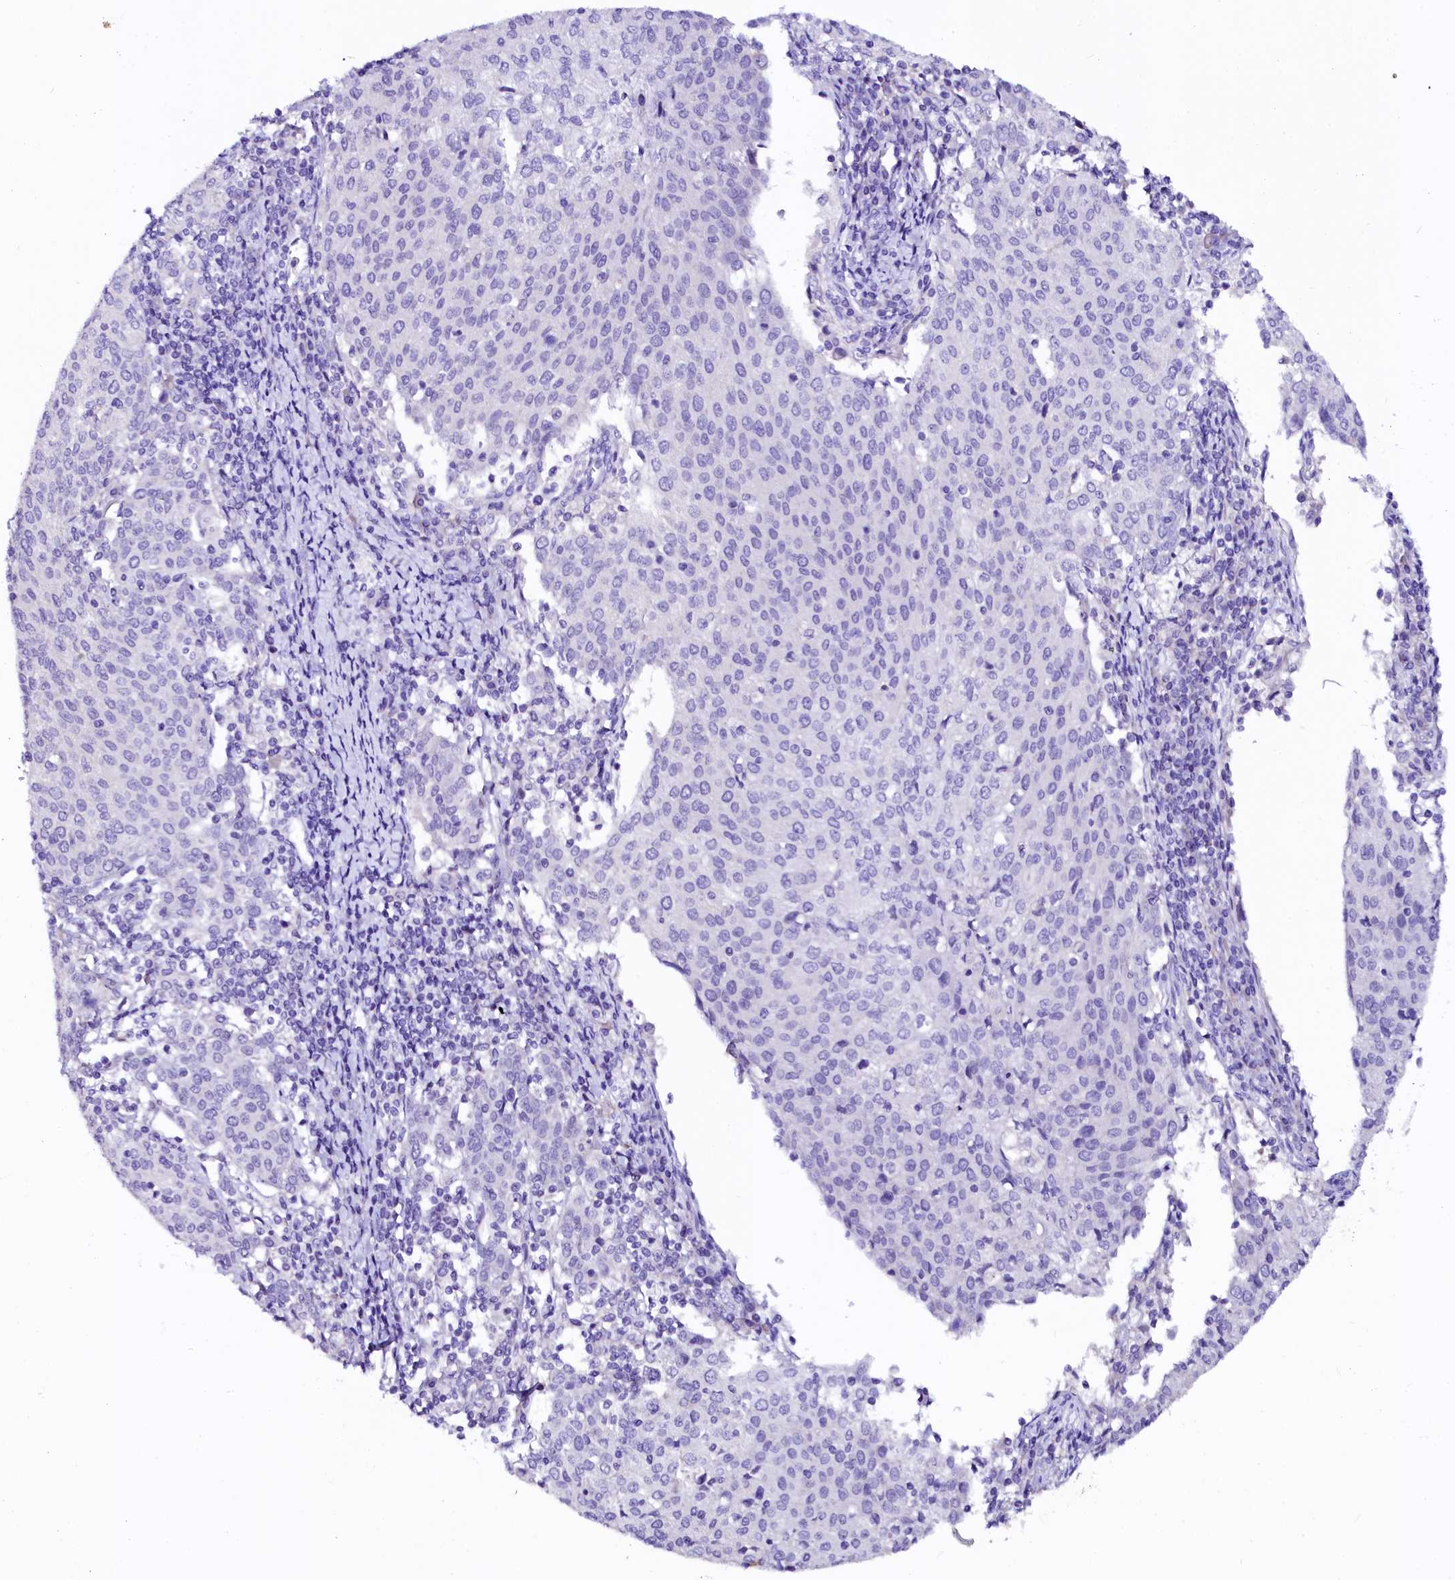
{"staining": {"intensity": "negative", "quantity": "none", "location": "none"}, "tissue": "cervical cancer", "cell_type": "Tumor cells", "image_type": "cancer", "snomed": [{"axis": "morphology", "description": "Squamous cell carcinoma, NOS"}, {"axis": "topography", "description": "Cervix"}], "caption": "Immunohistochemical staining of human squamous cell carcinoma (cervical) demonstrates no significant staining in tumor cells.", "gene": "NALF1", "patient": {"sex": "female", "age": 46}}